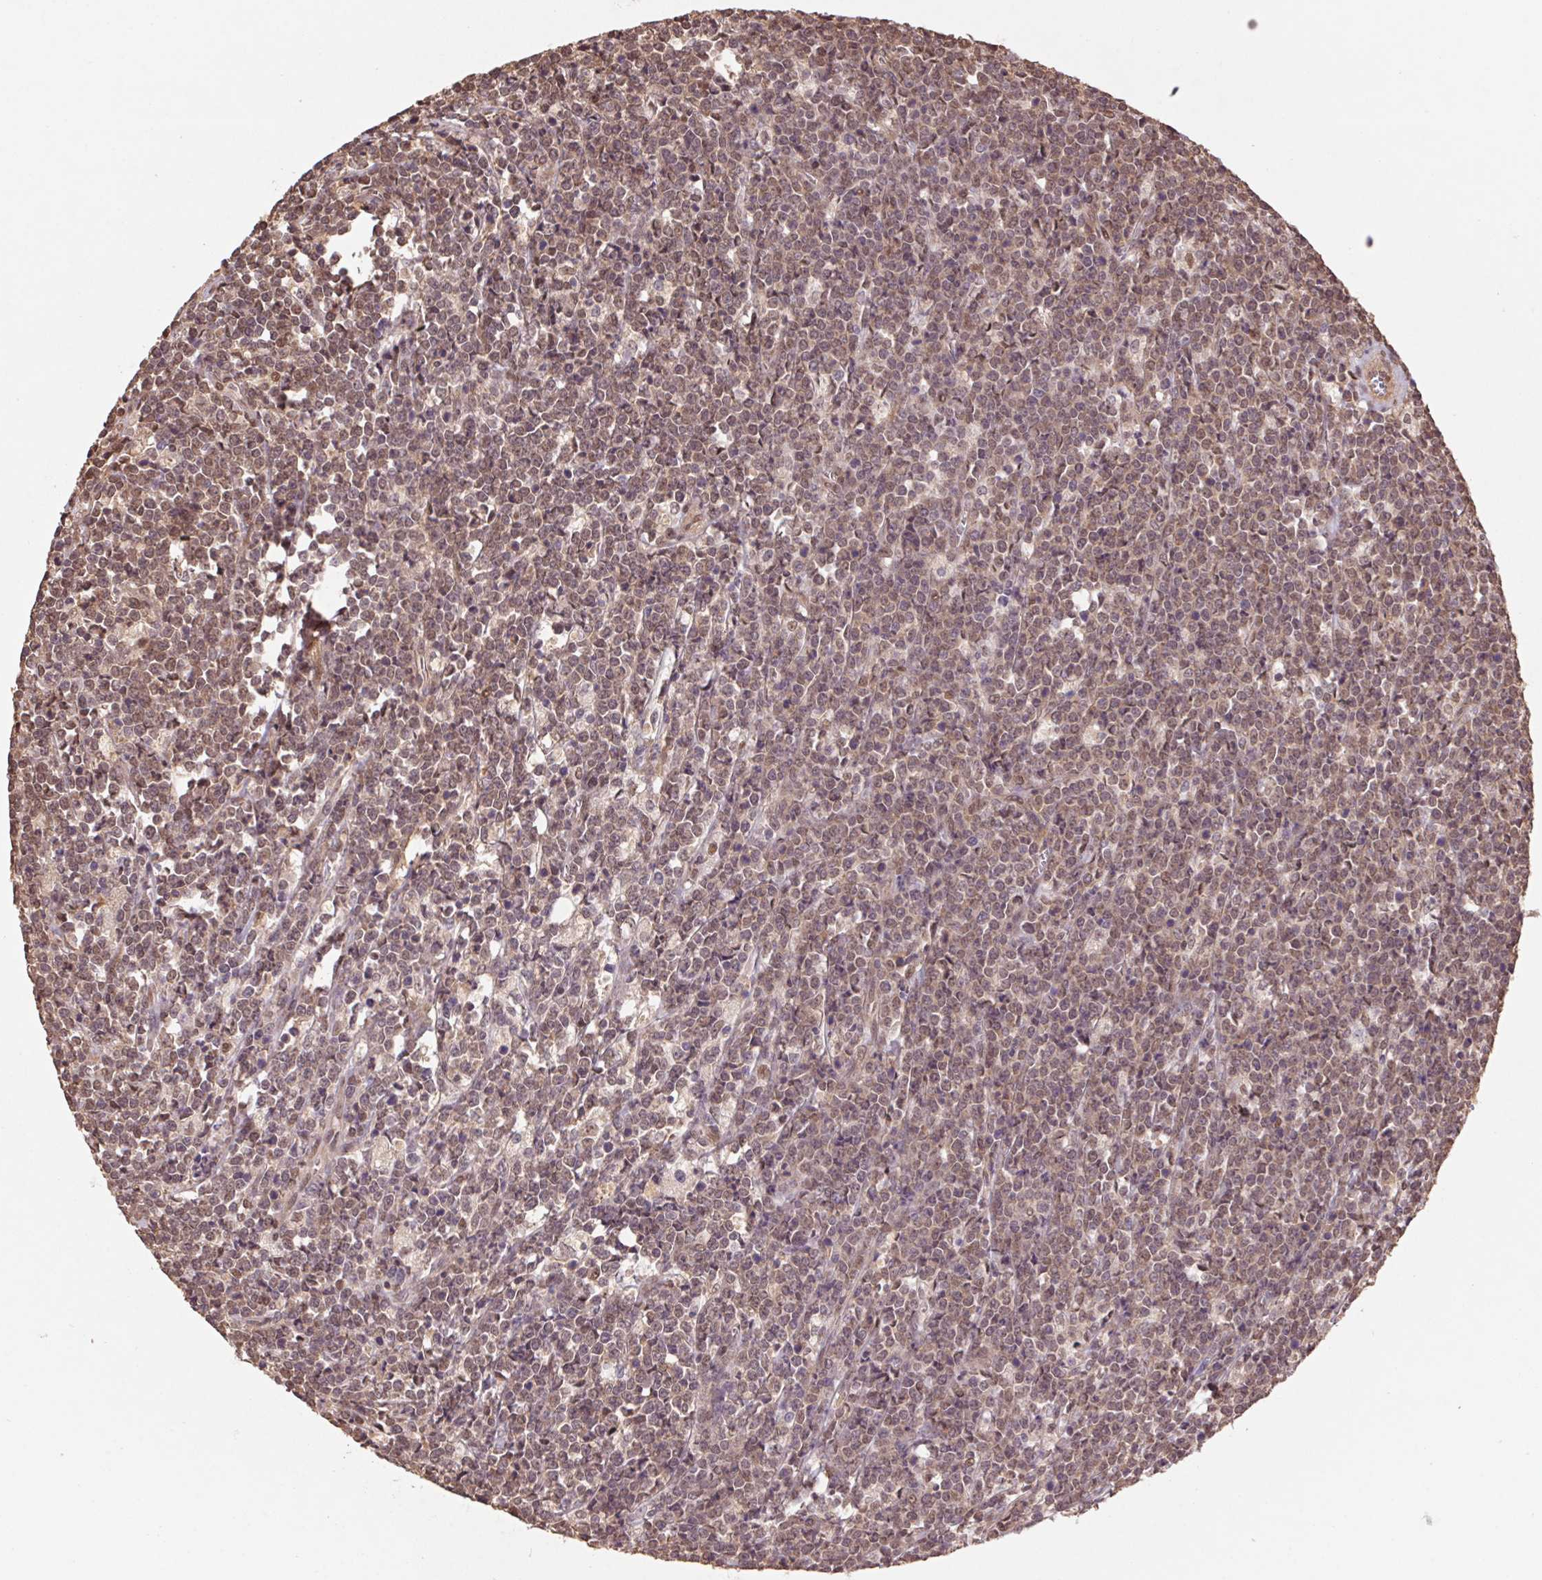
{"staining": {"intensity": "moderate", "quantity": ">75%", "location": "nuclear"}, "tissue": "lymphoma", "cell_type": "Tumor cells", "image_type": "cancer", "snomed": [{"axis": "morphology", "description": "Malignant lymphoma, non-Hodgkin's type, High grade"}, {"axis": "topography", "description": "Small intestine"}], "caption": "A micrograph showing moderate nuclear expression in approximately >75% of tumor cells in high-grade malignant lymphoma, non-Hodgkin's type, as visualized by brown immunohistochemical staining.", "gene": "CUTA", "patient": {"sex": "female", "age": 56}}